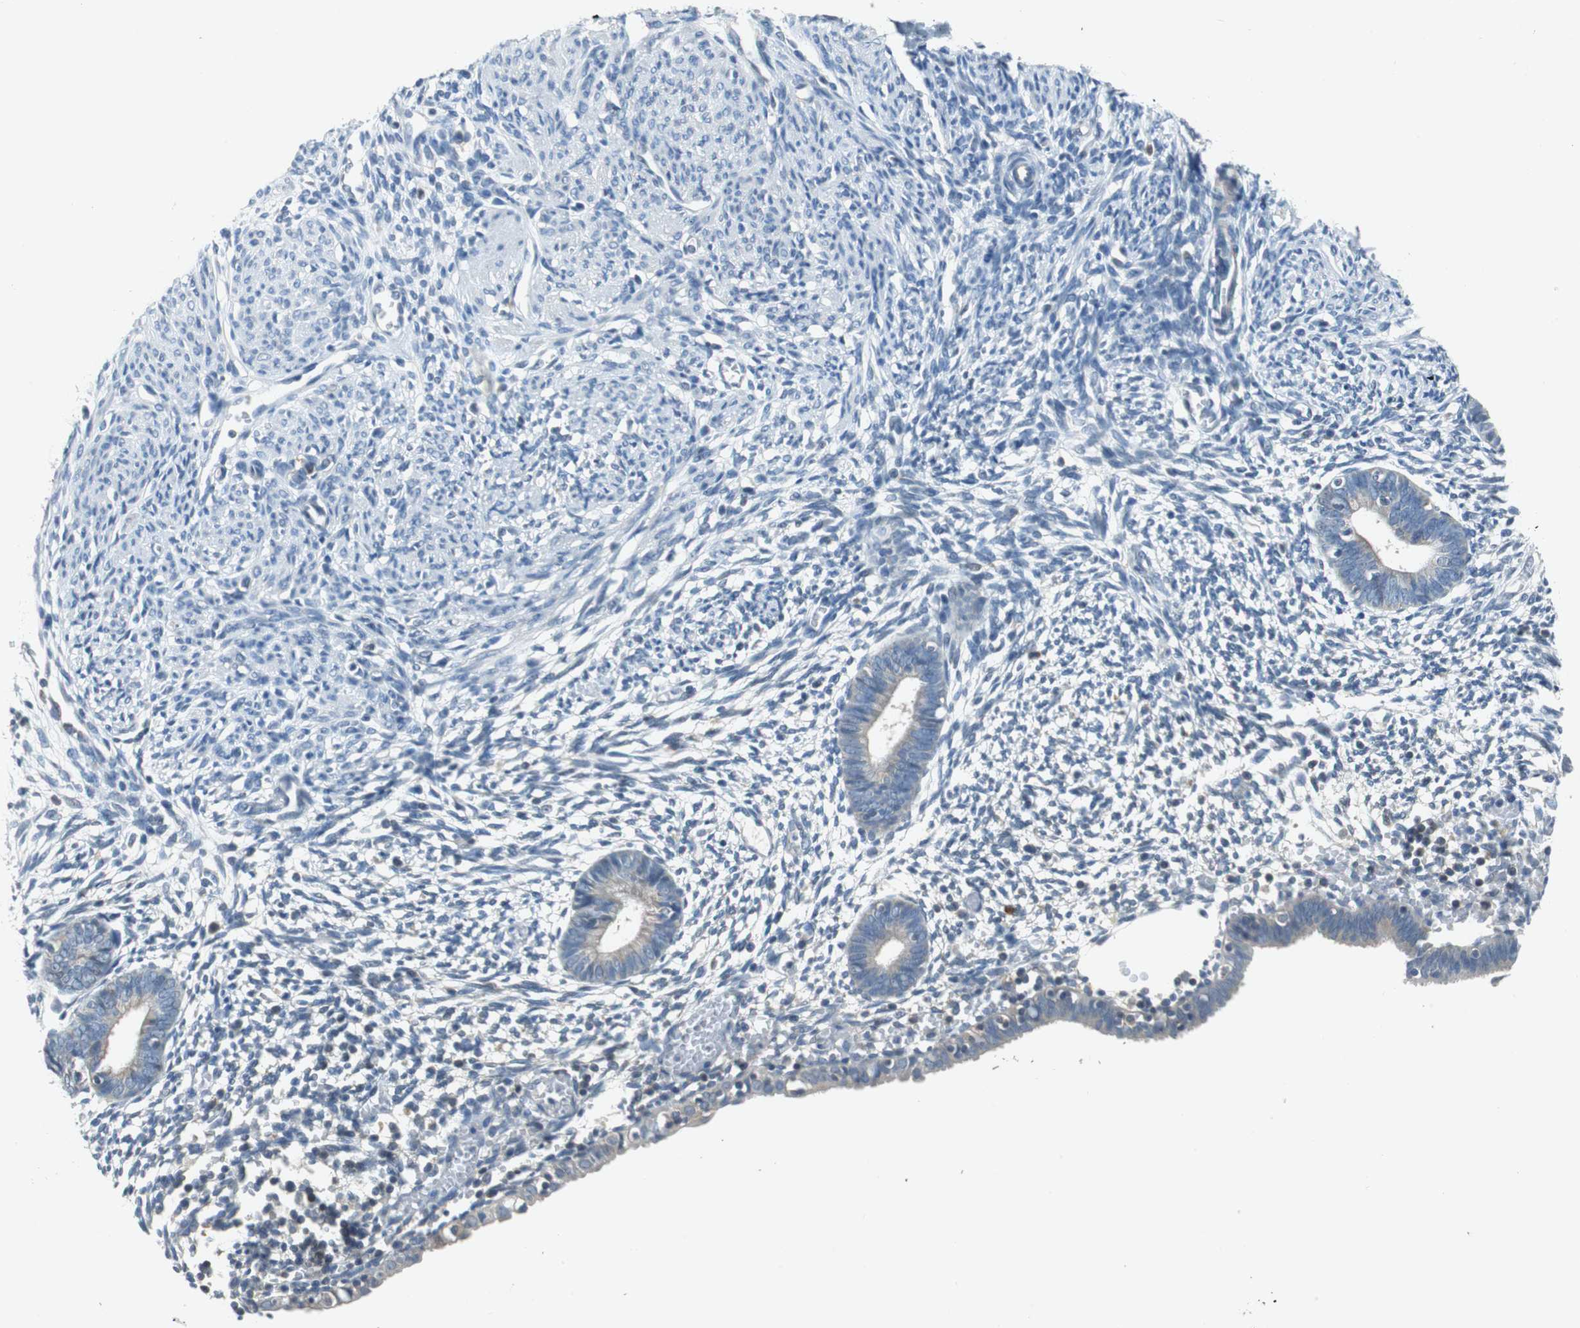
{"staining": {"intensity": "negative", "quantity": "none", "location": "none"}, "tissue": "endometrium", "cell_type": "Cells in endometrial stroma", "image_type": "normal", "snomed": [{"axis": "morphology", "description": "Normal tissue, NOS"}, {"axis": "morphology", "description": "Atrophy, NOS"}, {"axis": "topography", "description": "Uterus"}, {"axis": "topography", "description": "Endometrium"}], "caption": "Immunohistochemistry (IHC) photomicrograph of unremarkable human endometrium stained for a protein (brown), which displays no positivity in cells in endometrial stroma.", "gene": "GLCCI1", "patient": {"sex": "female", "age": 68}}